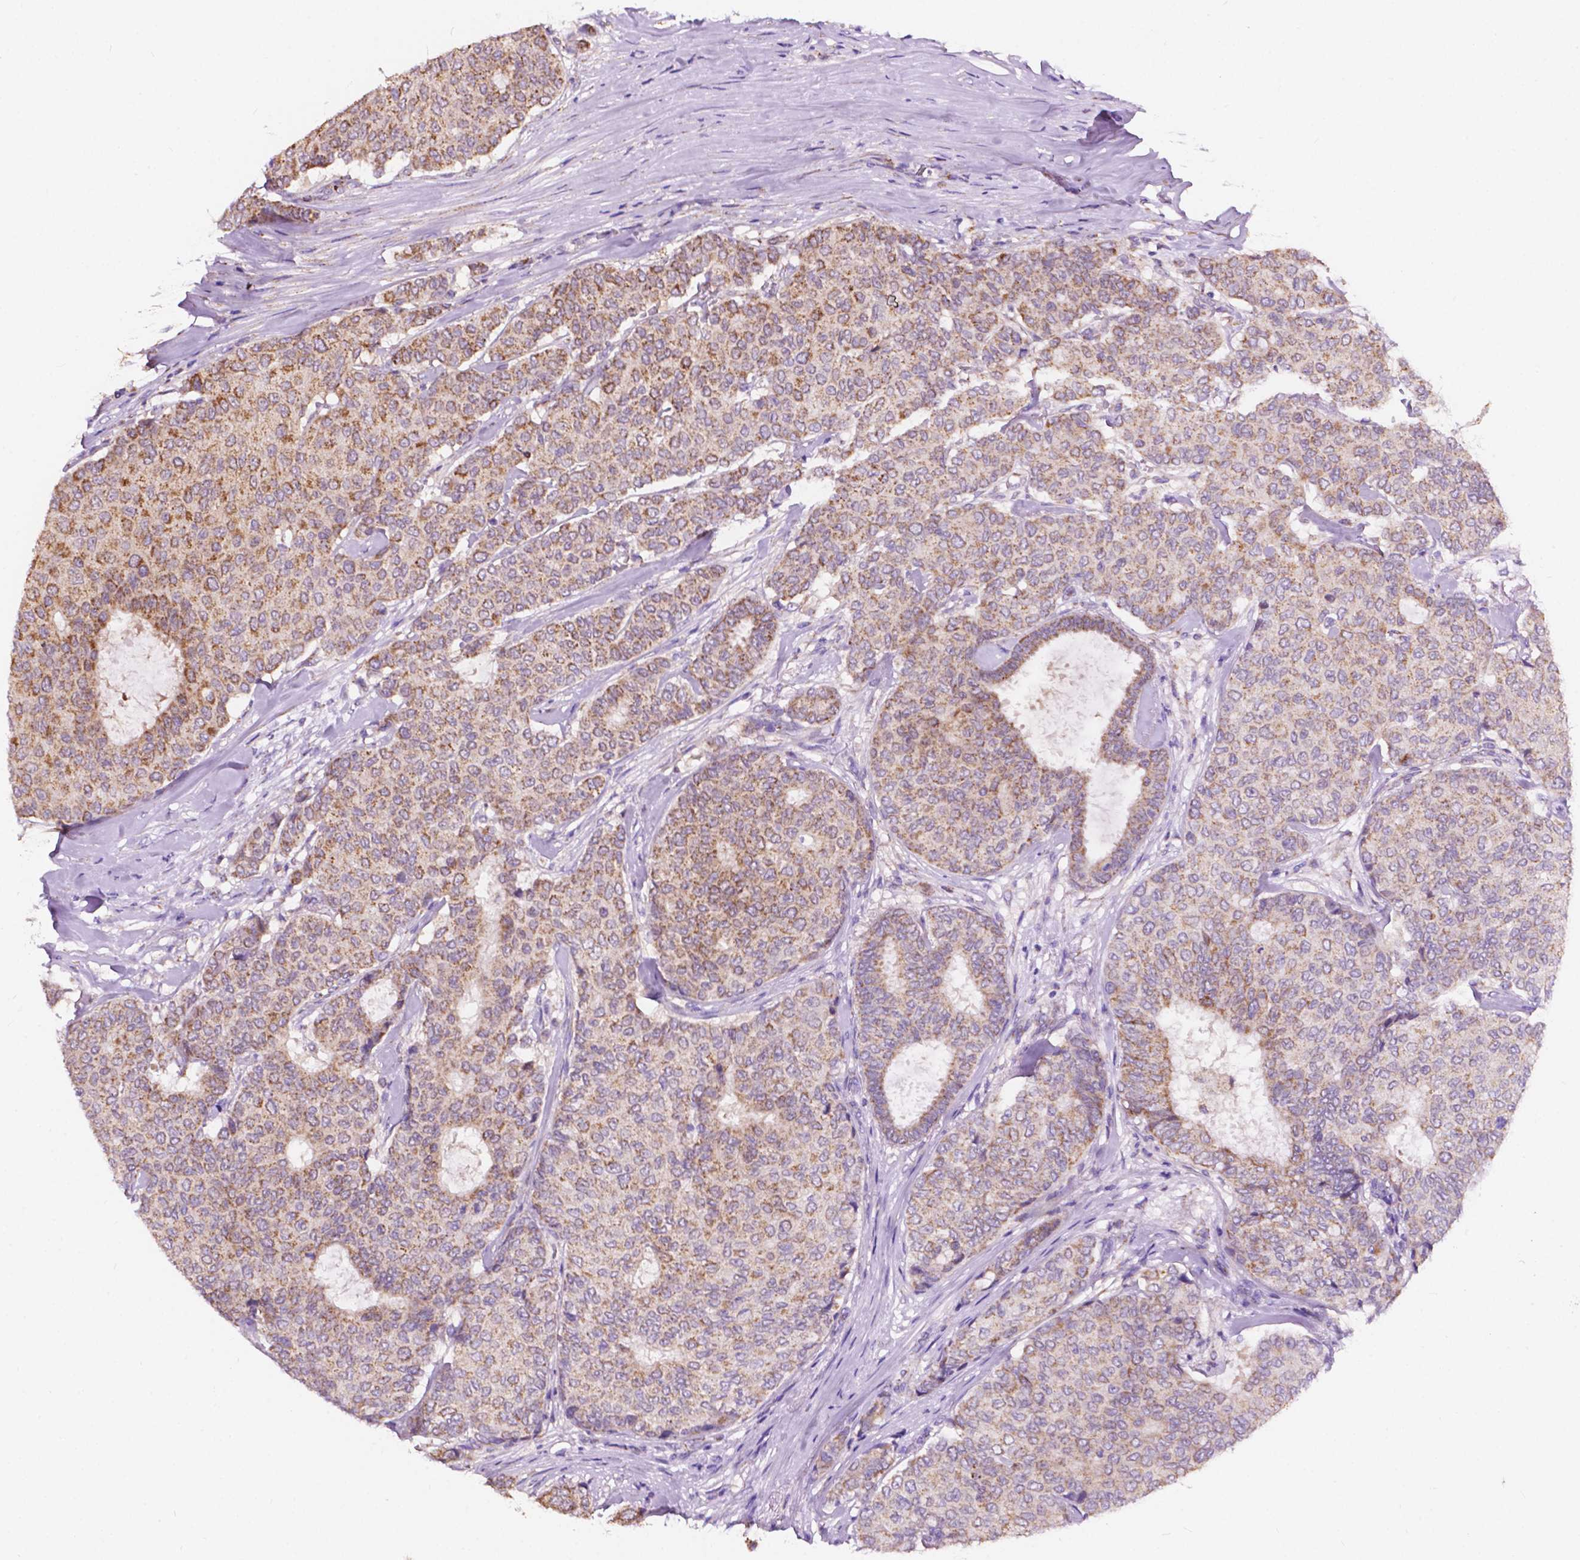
{"staining": {"intensity": "moderate", "quantity": "25%-75%", "location": "cytoplasmic/membranous"}, "tissue": "breast cancer", "cell_type": "Tumor cells", "image_type": "cancer", "snomed": [{"axis": "morphology", "description": "Duct carcinoma"}, {"axis": "topography", "description": "Breast"}], "caption": "Human infiltrating ductal carcinoma (breast) stained with a brown dye demonstrates moderate cytoplasmic/membranous positive staining in about 25%-75% of tumor cells.", "gene": "TRPV5", "patient": {"sex": "female", "age": 75}}